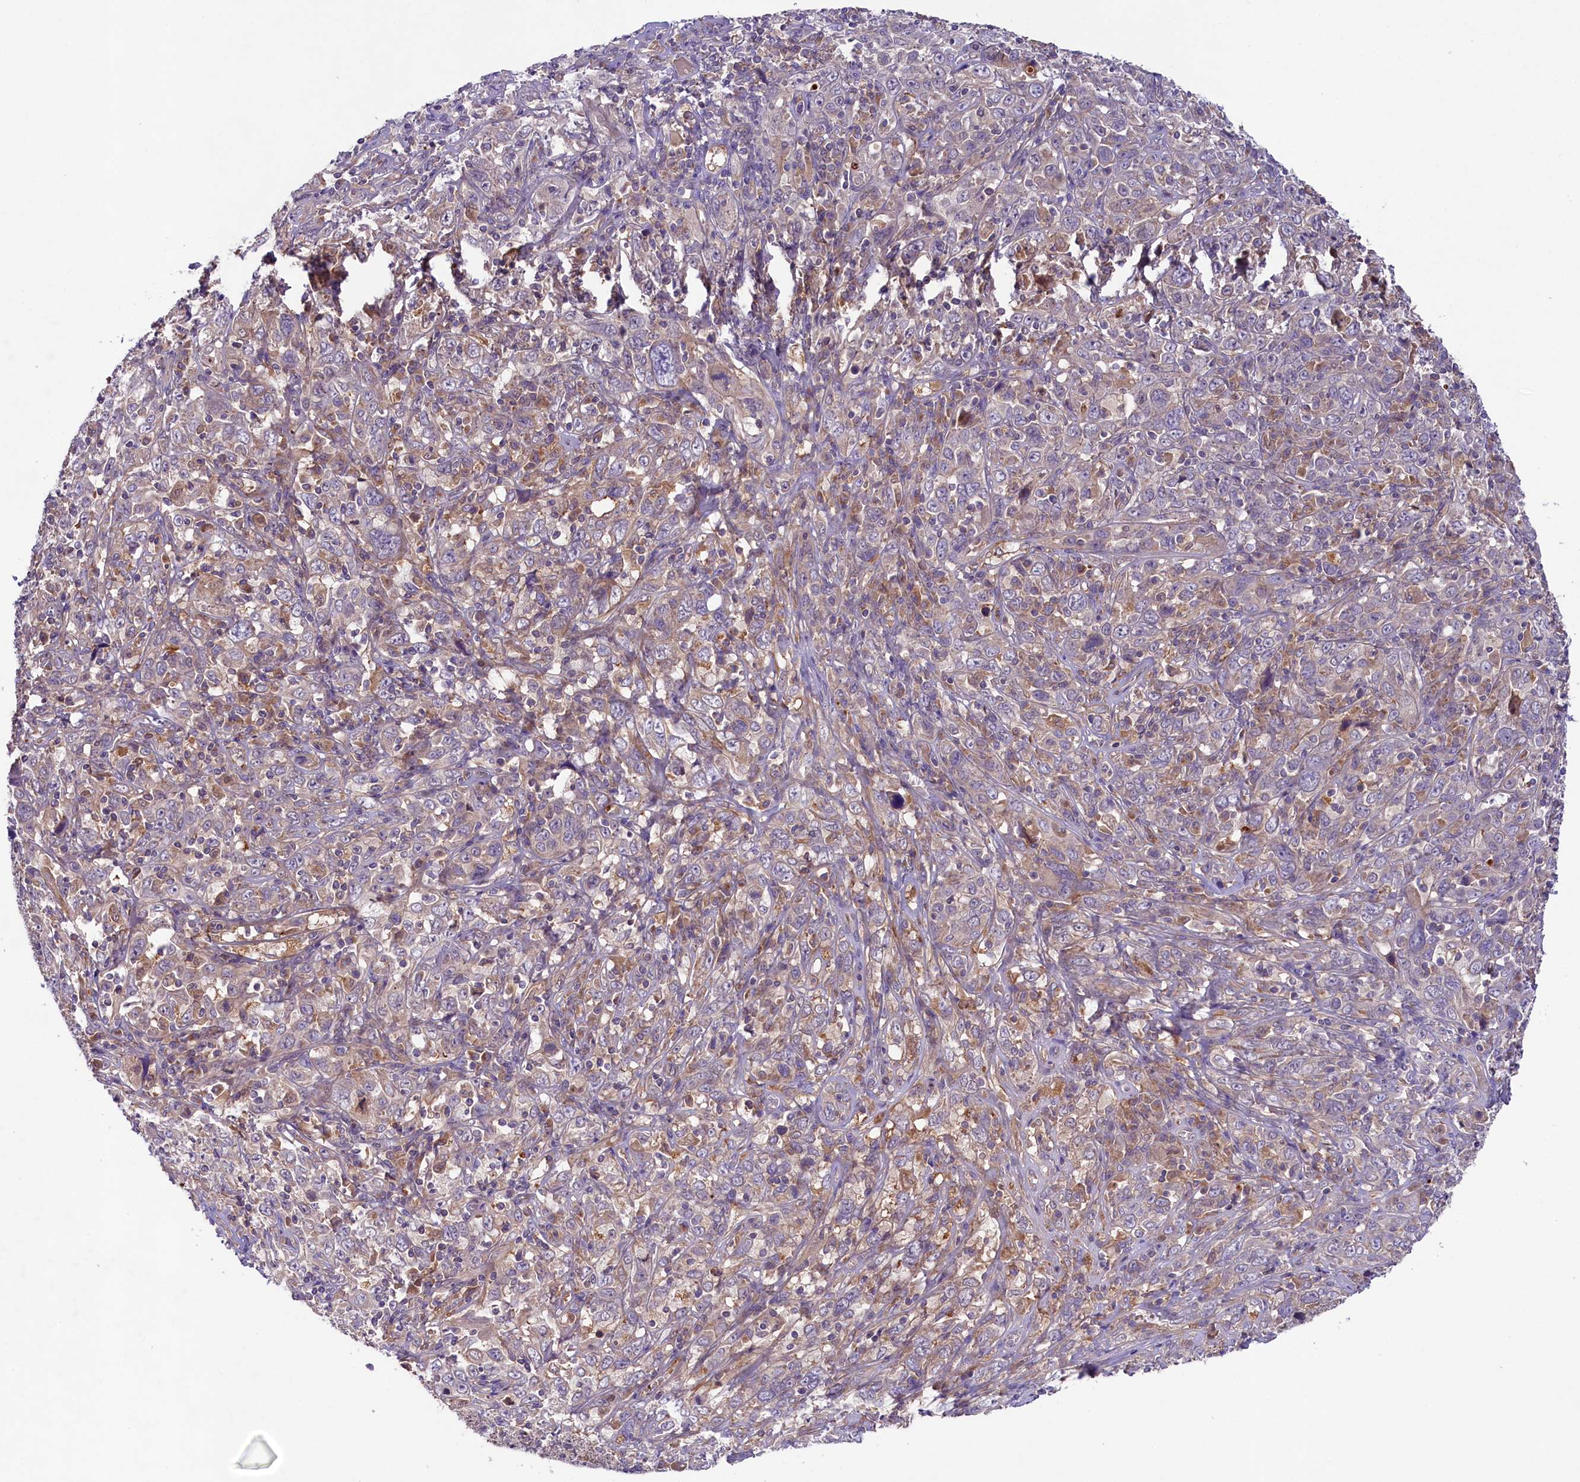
{"staining": {"intensity": "negative", "quantity": "none", "location": "none"}, "tissue": "cervical cancer", "cell_type": "Tumor cells", "image_type": "cancer", "snomed": [{"axis": "morphology", "description": "Squamous cell carcinoma, NOS"}, {"axis": "topography", "description": "Cervix"}], "caption": "Tumor cells show no significant expression in squamous cell carcinoma (cervical).", "gene": "COG8", "patient": {"sex": "female", "age": 46}}